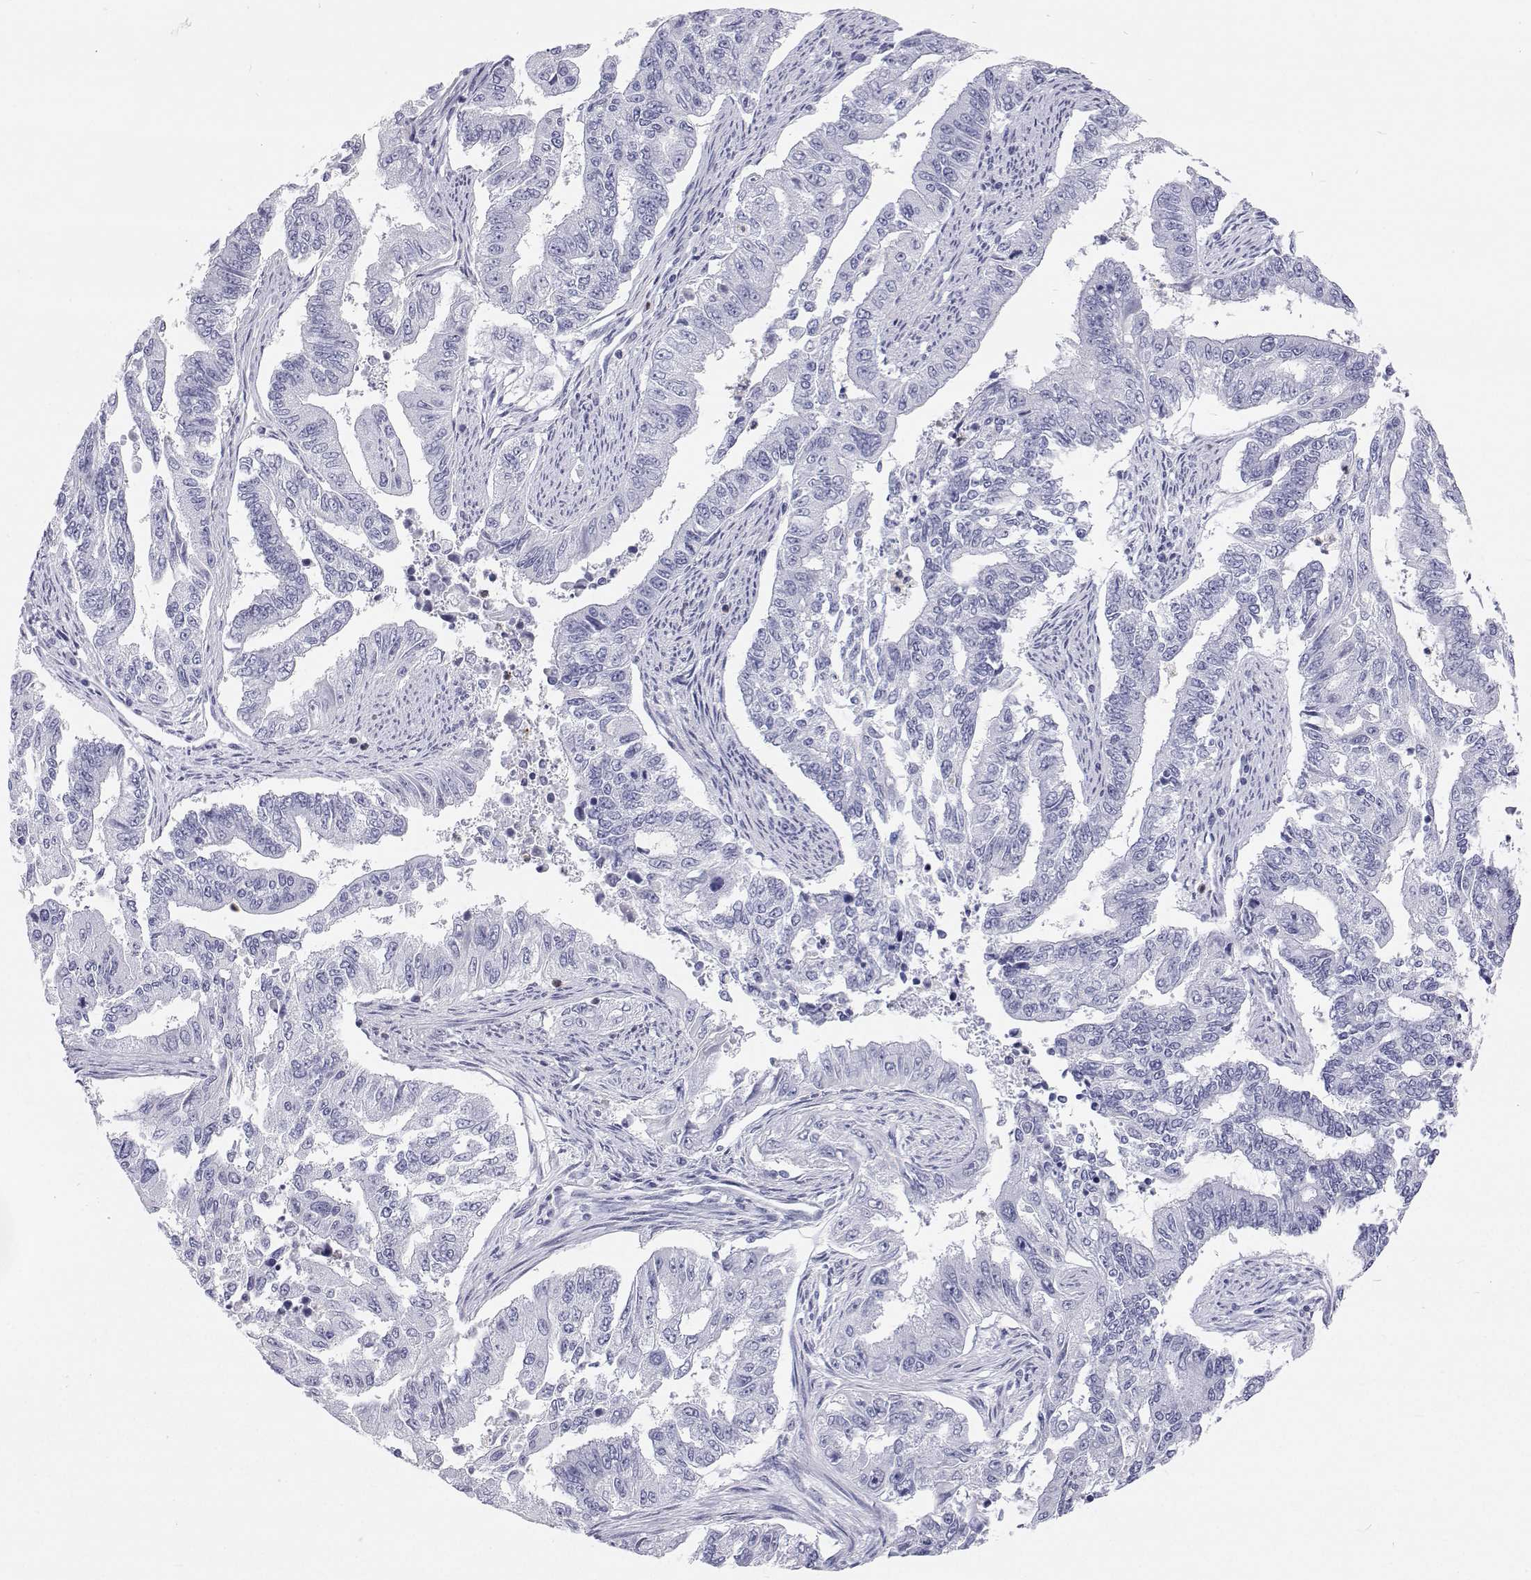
{"staining": {"intensity": "negative", "quantity": "none", "location": "none"}, "tissue": "endometrial cancer", "cell_type": "Tumor cells", "image_type": "cancer", "snomed": [{"axis": "morphology", "description": "Adenocarcinoma, NOS"}, {"axis": "topography", "description": "Uterus"}], "caption": "The photomicrograph exhibits no staining of tumor cells in endometrial cancer. (DAB immunohistochemistry (IHC) with hematoxylin counter stain).", "gene": "SFTPB", "patient": {"sex": "female", "age": 59}}